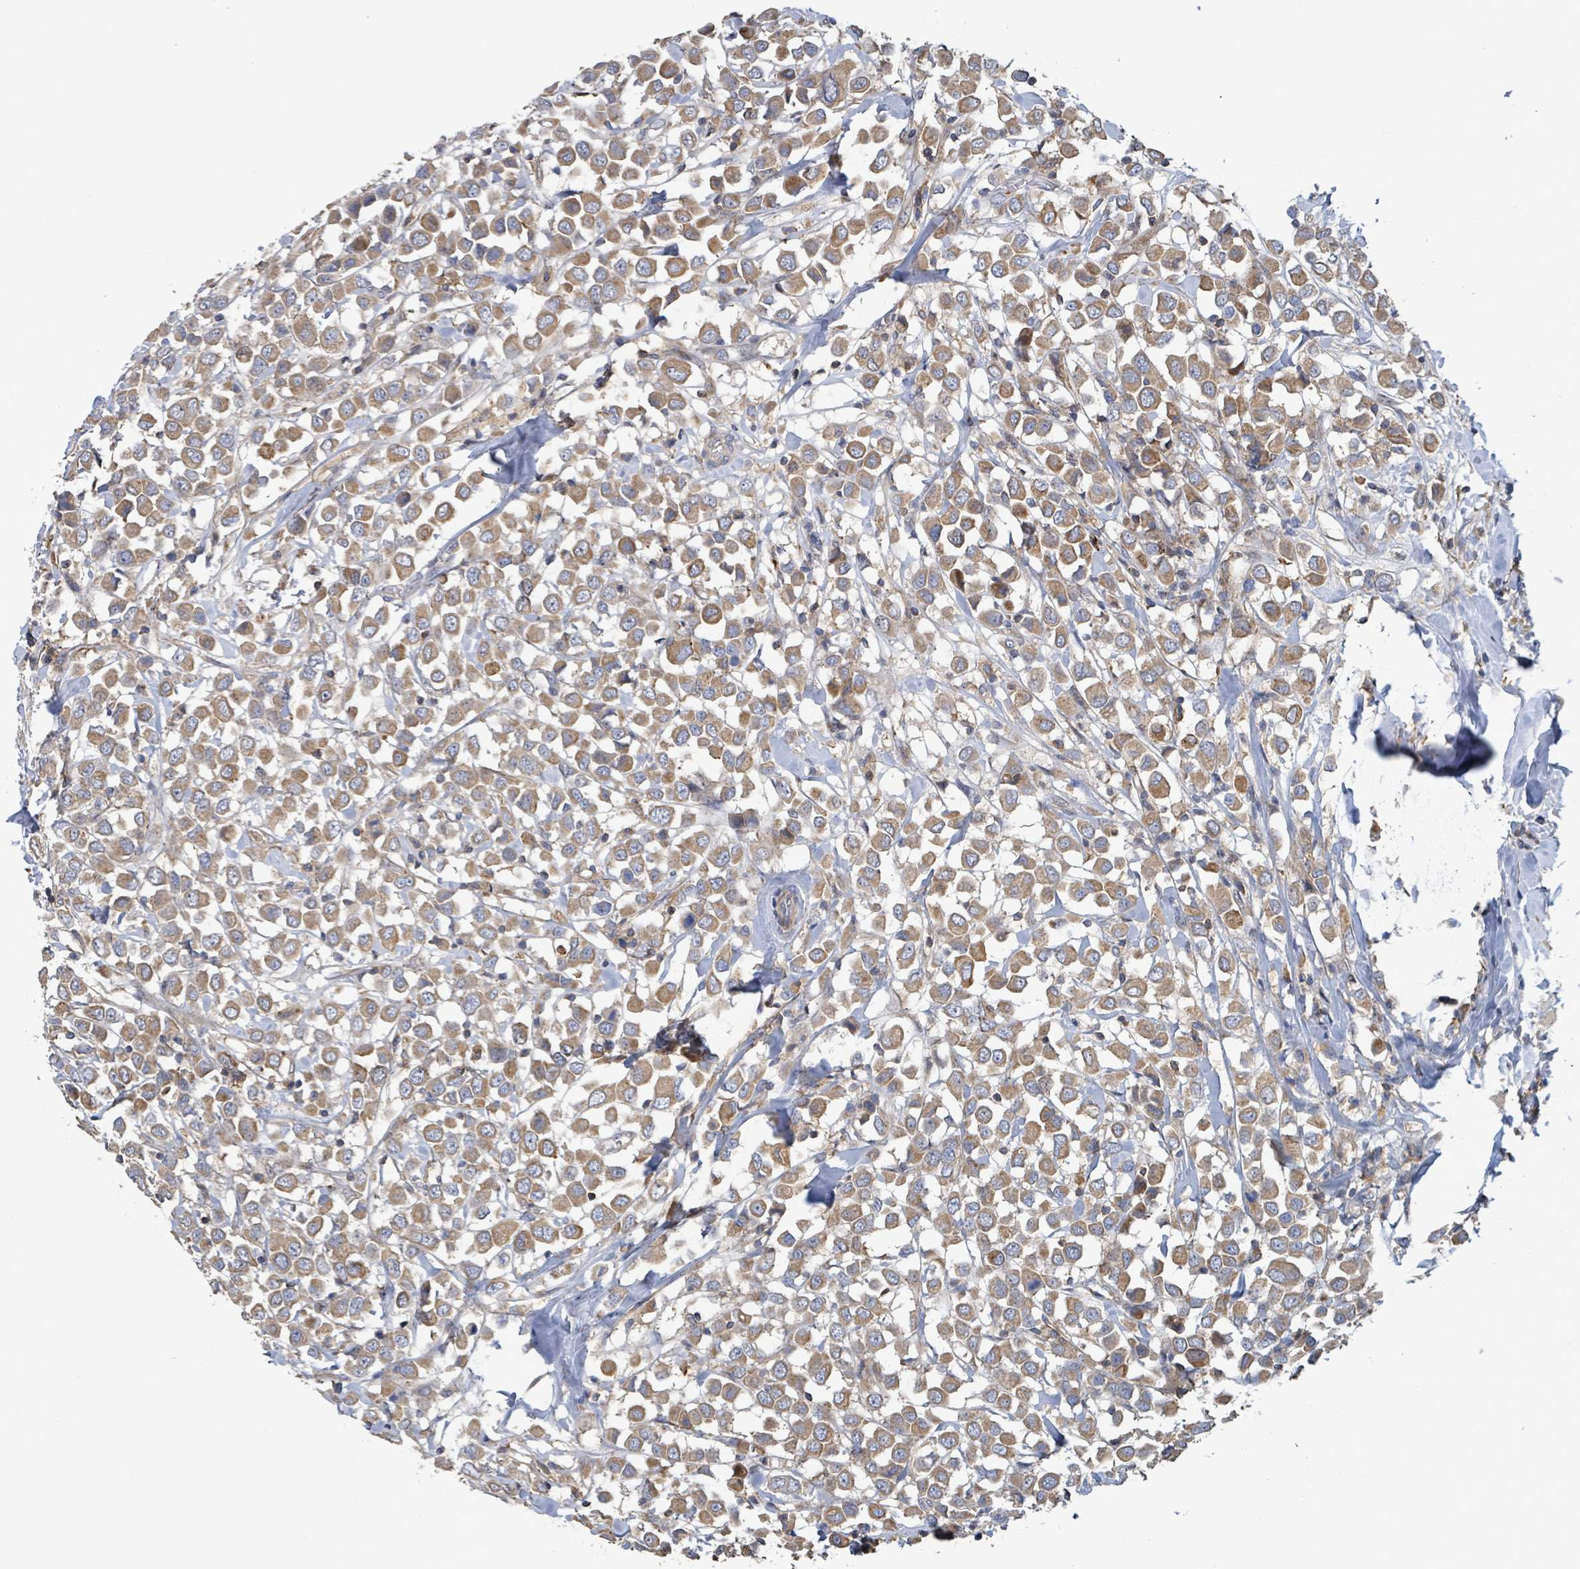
{"staining": {"intensity": "moderate", "quantity": ">75%", "location": "cytoplasmic/membranous"}, "tissue": "breast cancer", "cell_type": "Tumor cells", "image_type": "cancer", "snomed": [{"axis": "morphology", "description": "Duct carcinoma"}, {"axis": "topography", "description": "Breast"}], "caption": "This image displays immunohistochemistry staining of human breast cancer (intraductal carcinoma), with medium moderate cytoplasmic/membranous staining in approximately >75% of tumor cells.", "gene": "PLAAT1", "patient": {"sex": "female", "age": 61}}